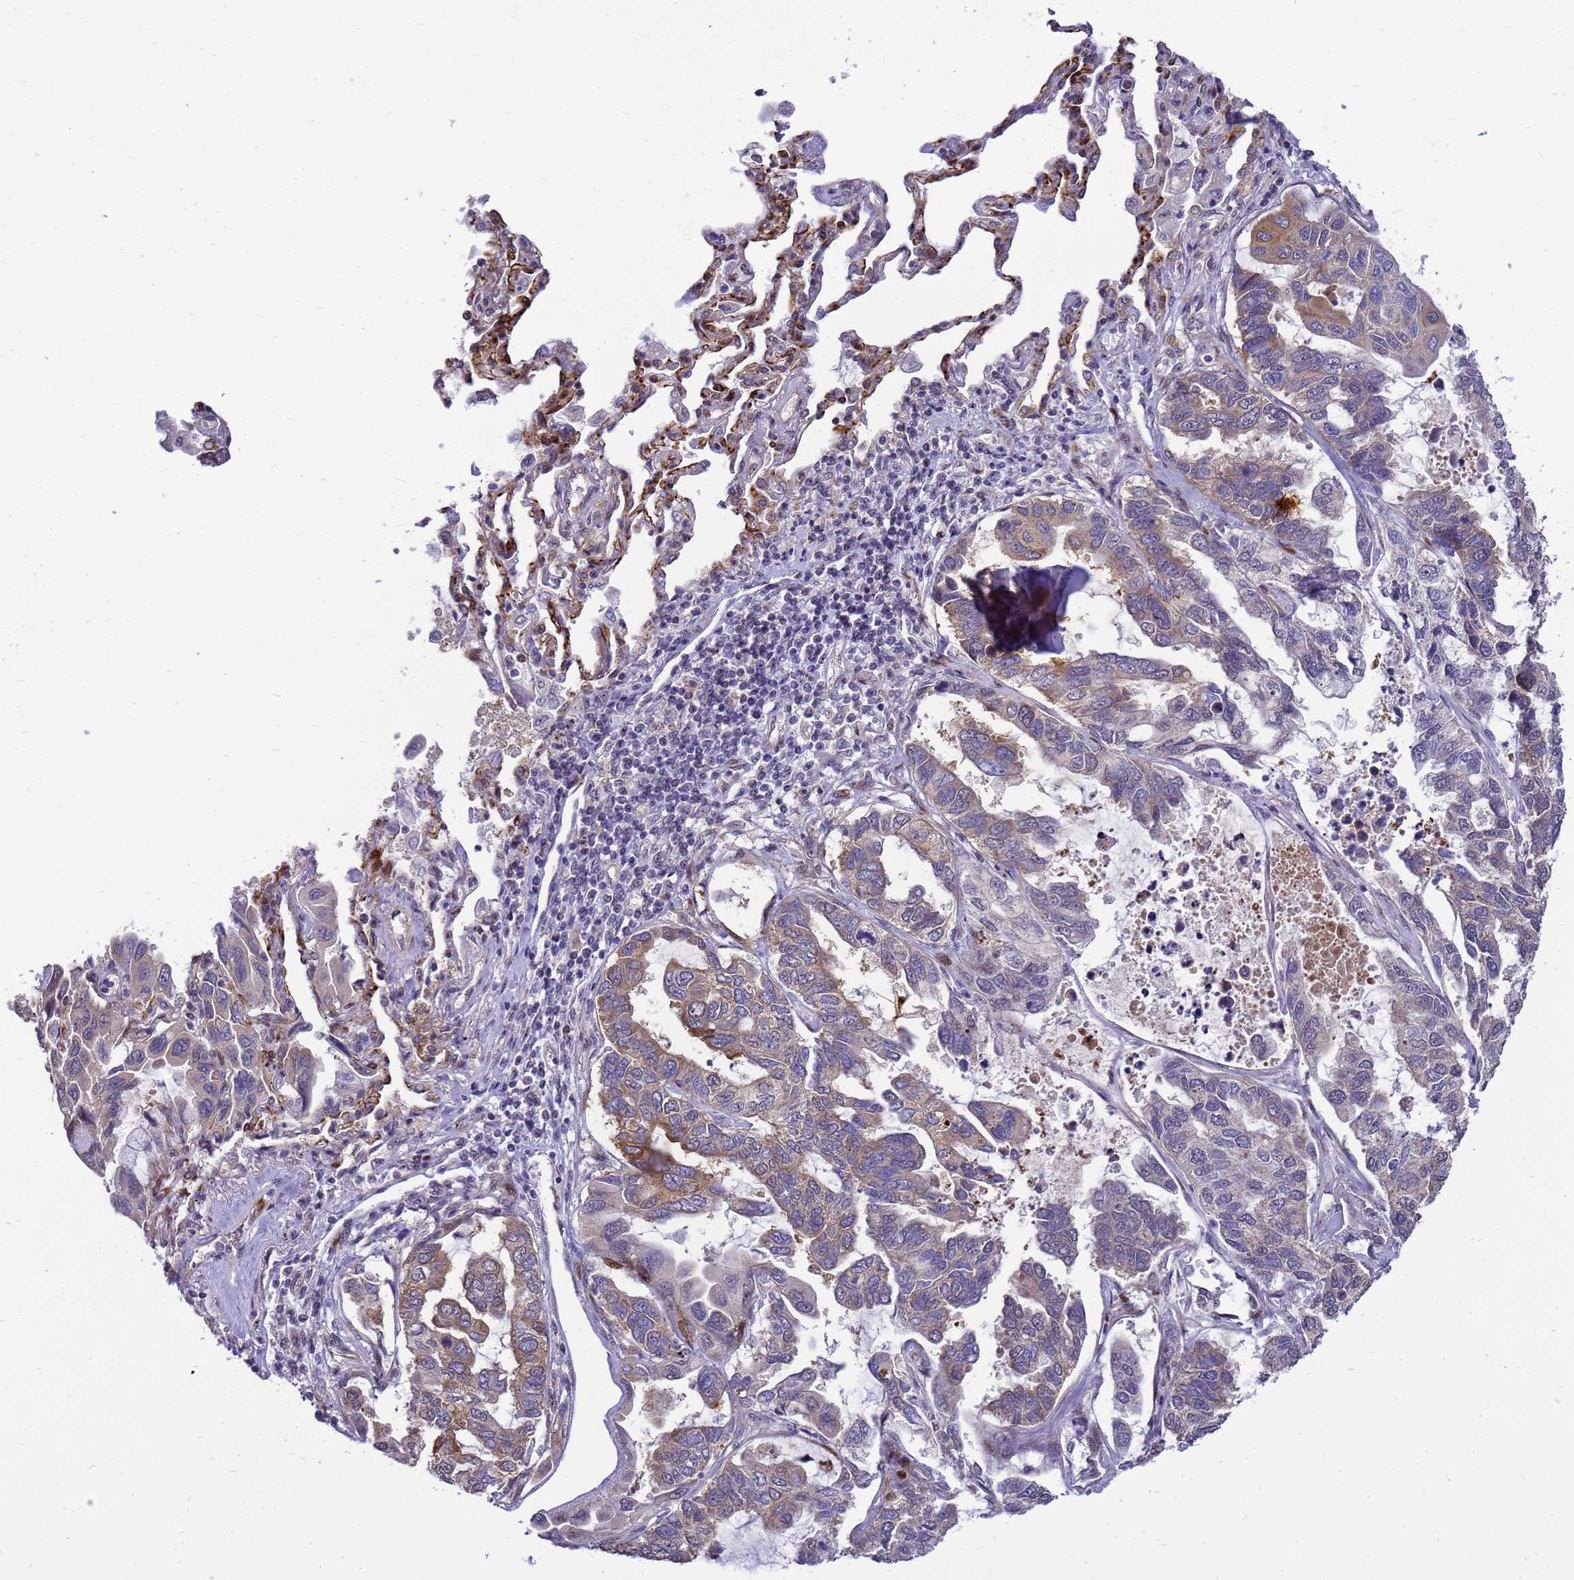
{"staining": {"intensity": "moderate", "quantity": "<25%", "location": "cytoplasmic/membranous"}, "tissue": "lung cancer", "cell_type": "Tumor cells", "image_type": "cancer", "snomed": [{"axis": "morphology", "description": "Adenocarcinoma, NOS"}, {"axis": "topography", "description": "Lung"}], "caption": "Adenocarcinoma (lung) stained for a protein (brown) exhibits moderate cytoplasmic/membranous positive expression in about <25% of tumor cells.", "gene": "RSPO1", "patient": {"sex": "male", "age": 64}}